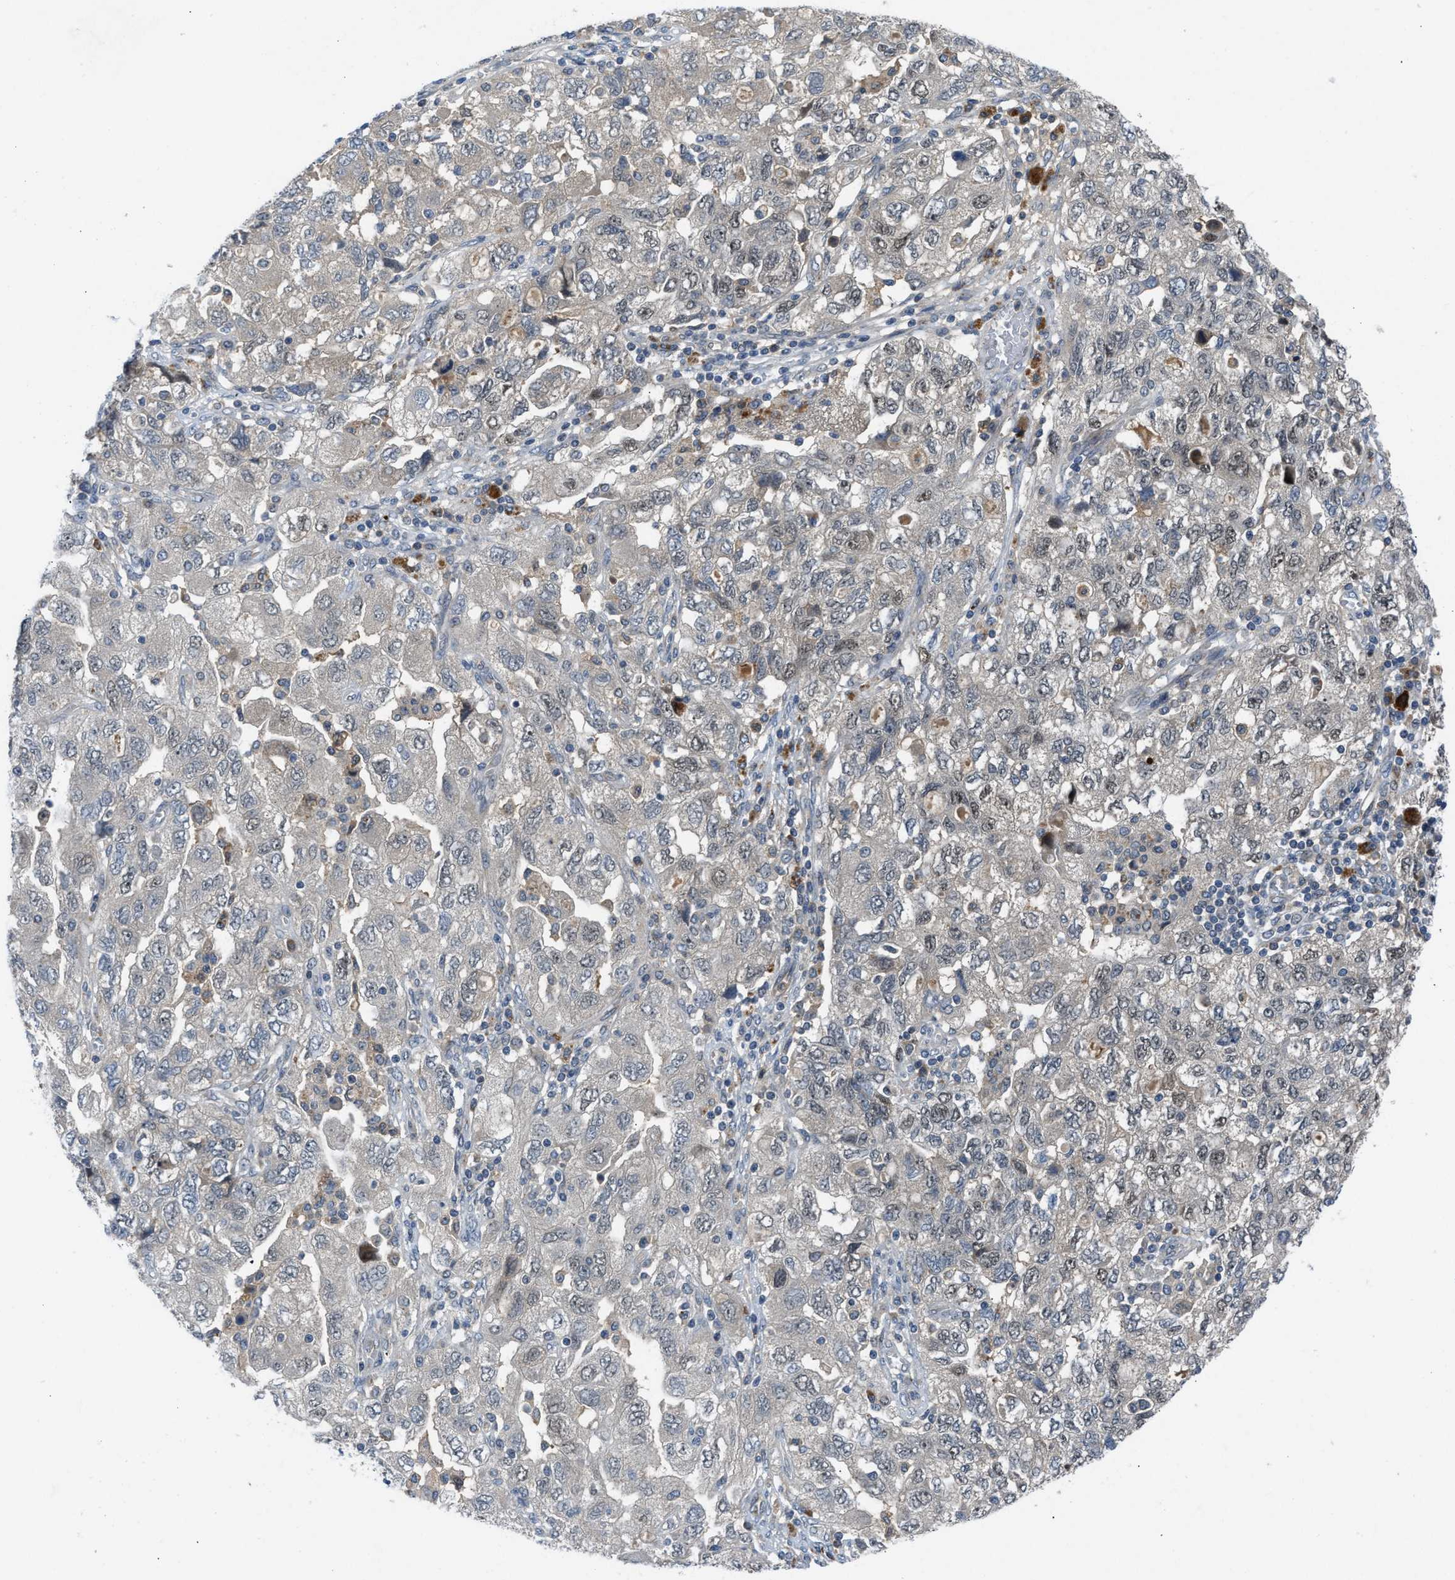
{"staining": {"intensity": "weak", "quantity": "<25%", "location": "nuclear"}, "tissue": "ovarian cancer", "cell_type": "Tumor cells", "image_type": "cancer", "snomed": [{"axis": "morphology", "description": "Carcinoma, NOS"}, {"axis": "morphology", "description": "Cystadenocarcinoma, serous, NOS"}, {"axis": "topography", "description": "Ovary"}], "caption": "Human ovarian cancer (serous cystadenocarcinoma) stained for a protein using IHC reveals no positivity in tumor cells.", "gene": "ZNF251", "patient": {"sex": "female", "age": 69}}